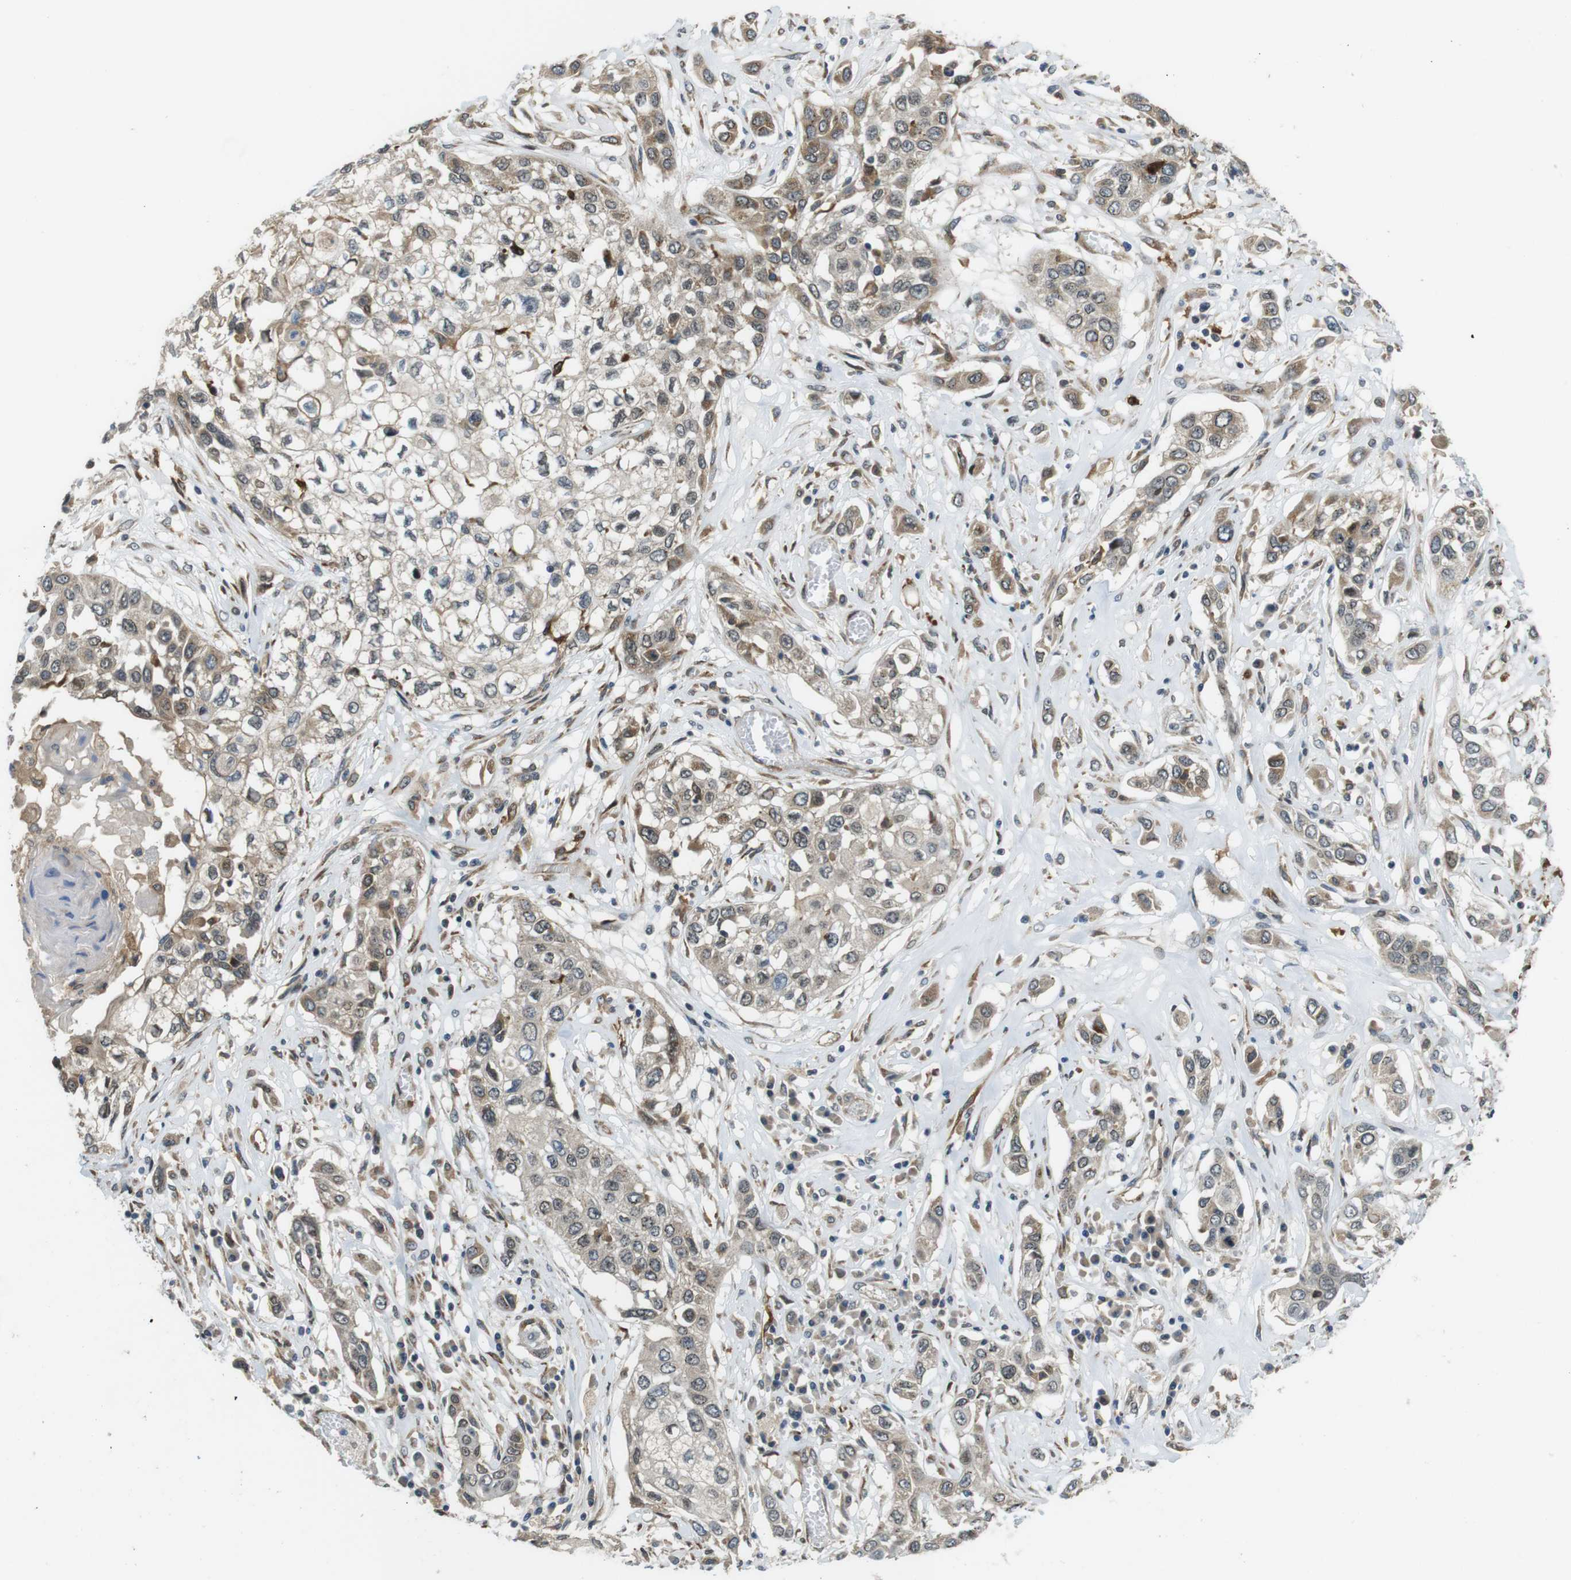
{"staining": {"intensity": "moderate", "quantity": "<25%", "location": "cytoplasmic/membranous"}, "tissue": "lung cancer", "cell_type": "Tumor cells", "image_type": "cancer", "snomed": [{"axis": "morphology", "description": "Squamous cell carcinoma, NOS"}, {"axis": "topography", "description": "Lung"}], "caption": "This image shows IHC staining of human squamous cell carcinoma (lung), with low moderate cytoplasmic/membranous expression in about <25% of tumor cells.", "gene": "PALD1", "patient": {"sex": "male", "age": 71}}